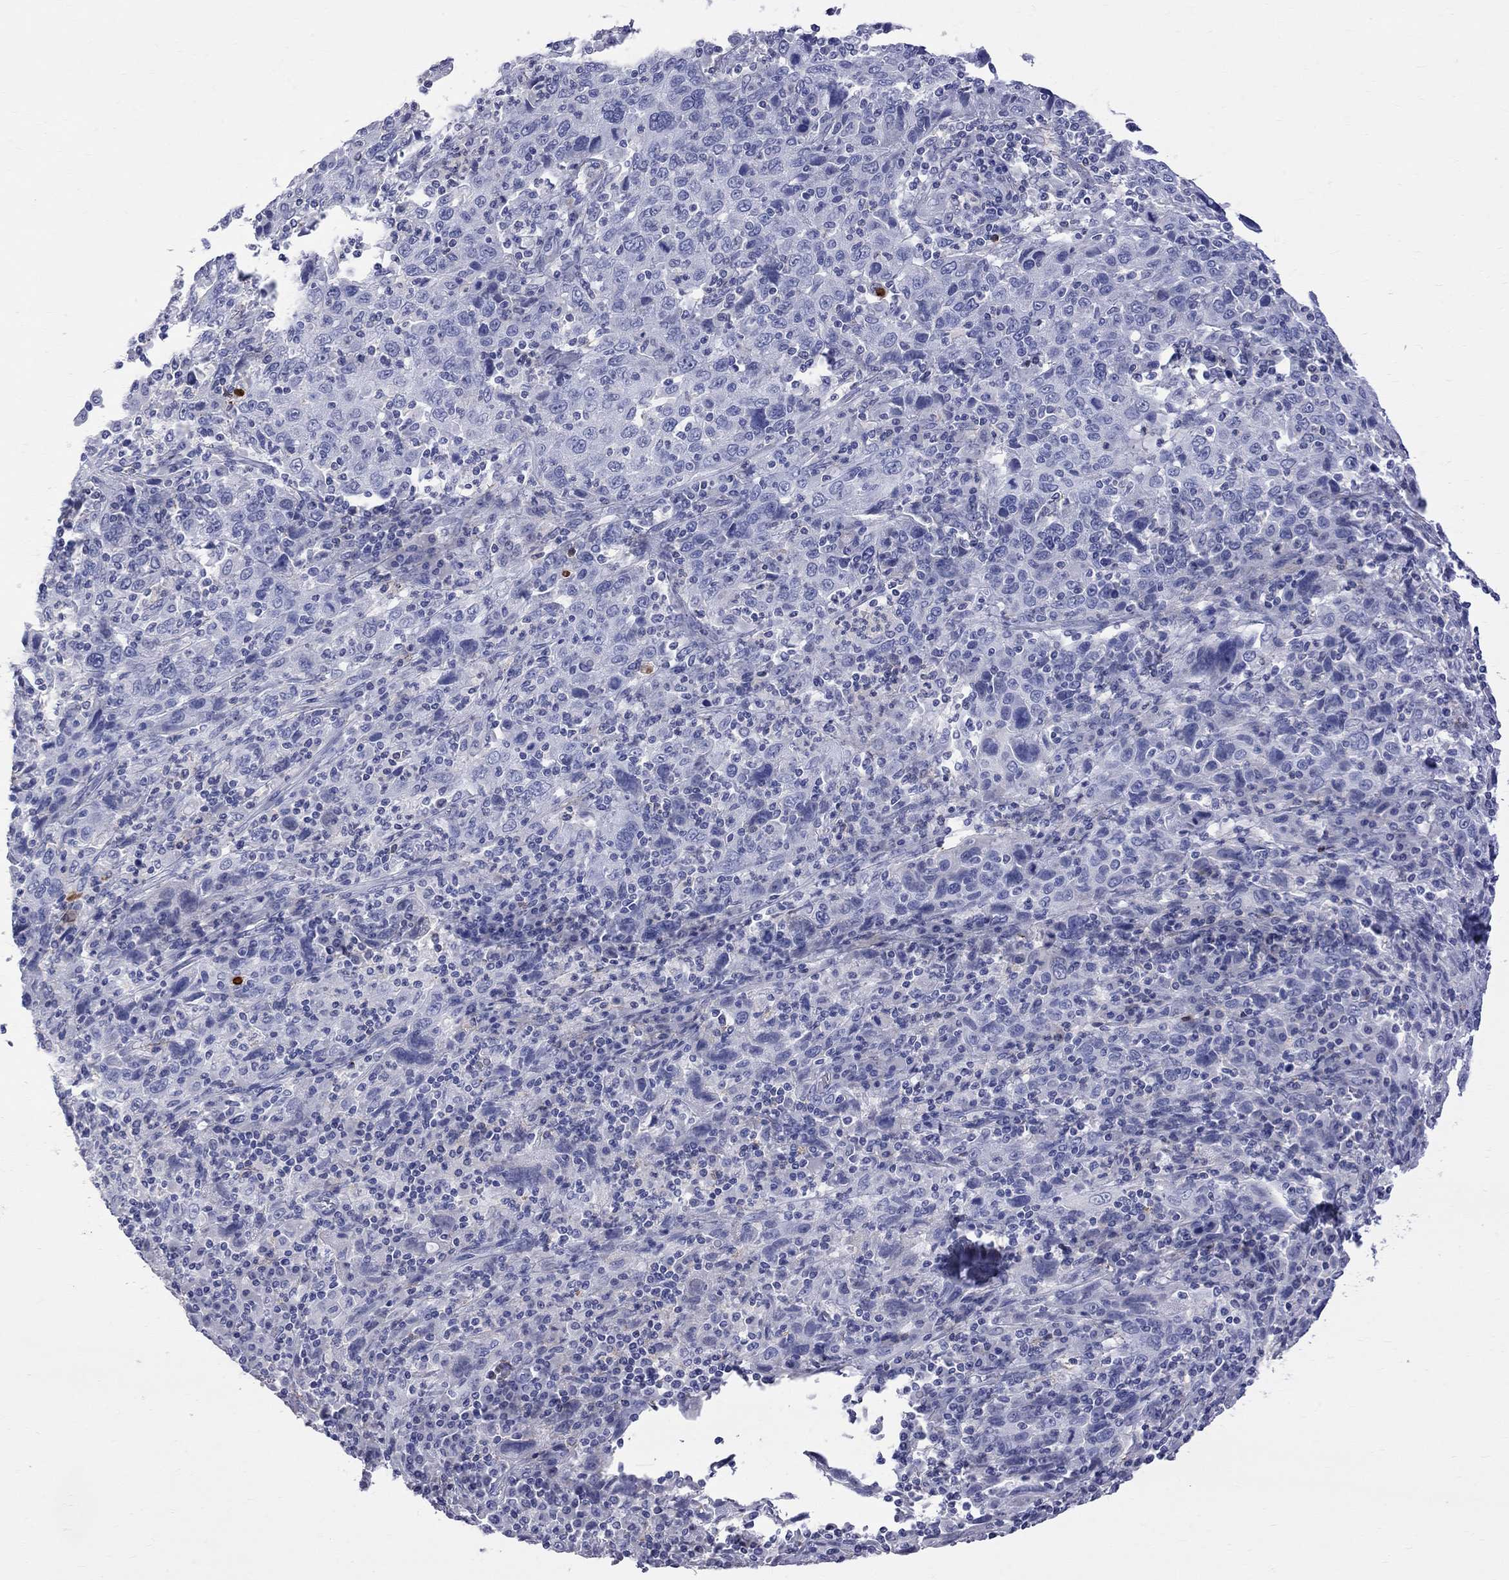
{"staining": {"intensity": "negative", "quantity": "none", "location": "none"}, "tissue": "cervical cancer", "cell_type": "Tumor cells", "image_type": "cancer", "snomed": [{"axis": "morphology", "description": "Squamous cell carcinoma, NOS"}, {"axis": "topography", "description": "Cervix"}], "caption": "An image of human cervical cancer (squamous cell carcinoma) is negative for staining in tumor cells.", "gene": "S100A3", "patient": {"sex": "female", "age": 46}}